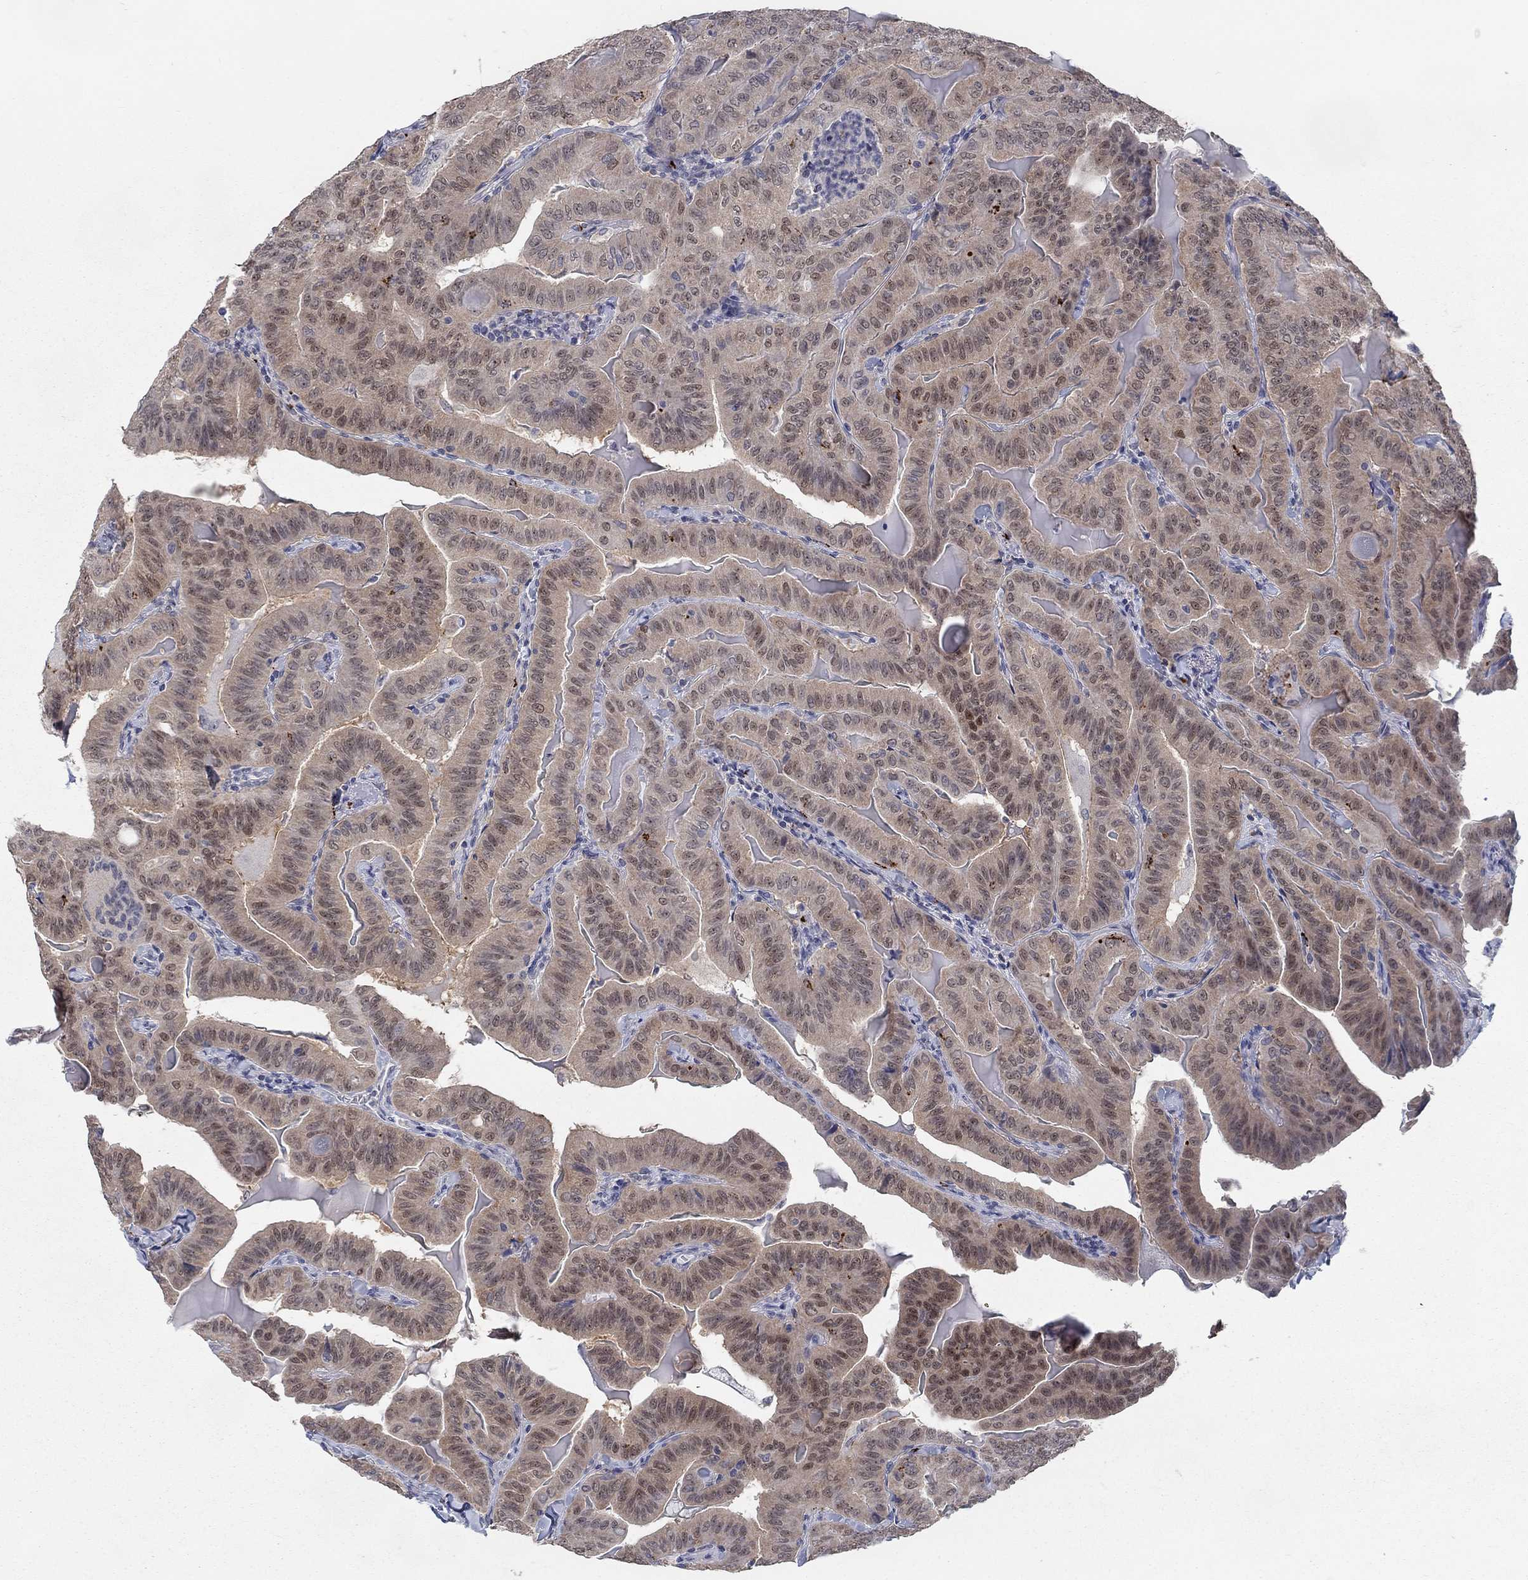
{"staining": {"intensity": "weak", "quantity": "25%-75%", "location": "cytoplasmic/membranous,nuclear"}, "tissue": "thyroid cancer", "cell_type": "Tumor cells", "image_type": "cancer", "snomed": [{"axis": "morphology", "description": "Papillary adenocarcinoma, NOS"}, {"axis": "topography", "description": "Thyroid gland"}], "caption": "Immunohistochemistry (DAB) staining of human thyroid cancer (papillary adenocarcinoma) shows weak cytoplasmic/membranous and nuclear protein positivity in approximately 25%-75% of tumor cells.", "gene": "MTSS2", "patient": {"sex": "female", "age": 68}}